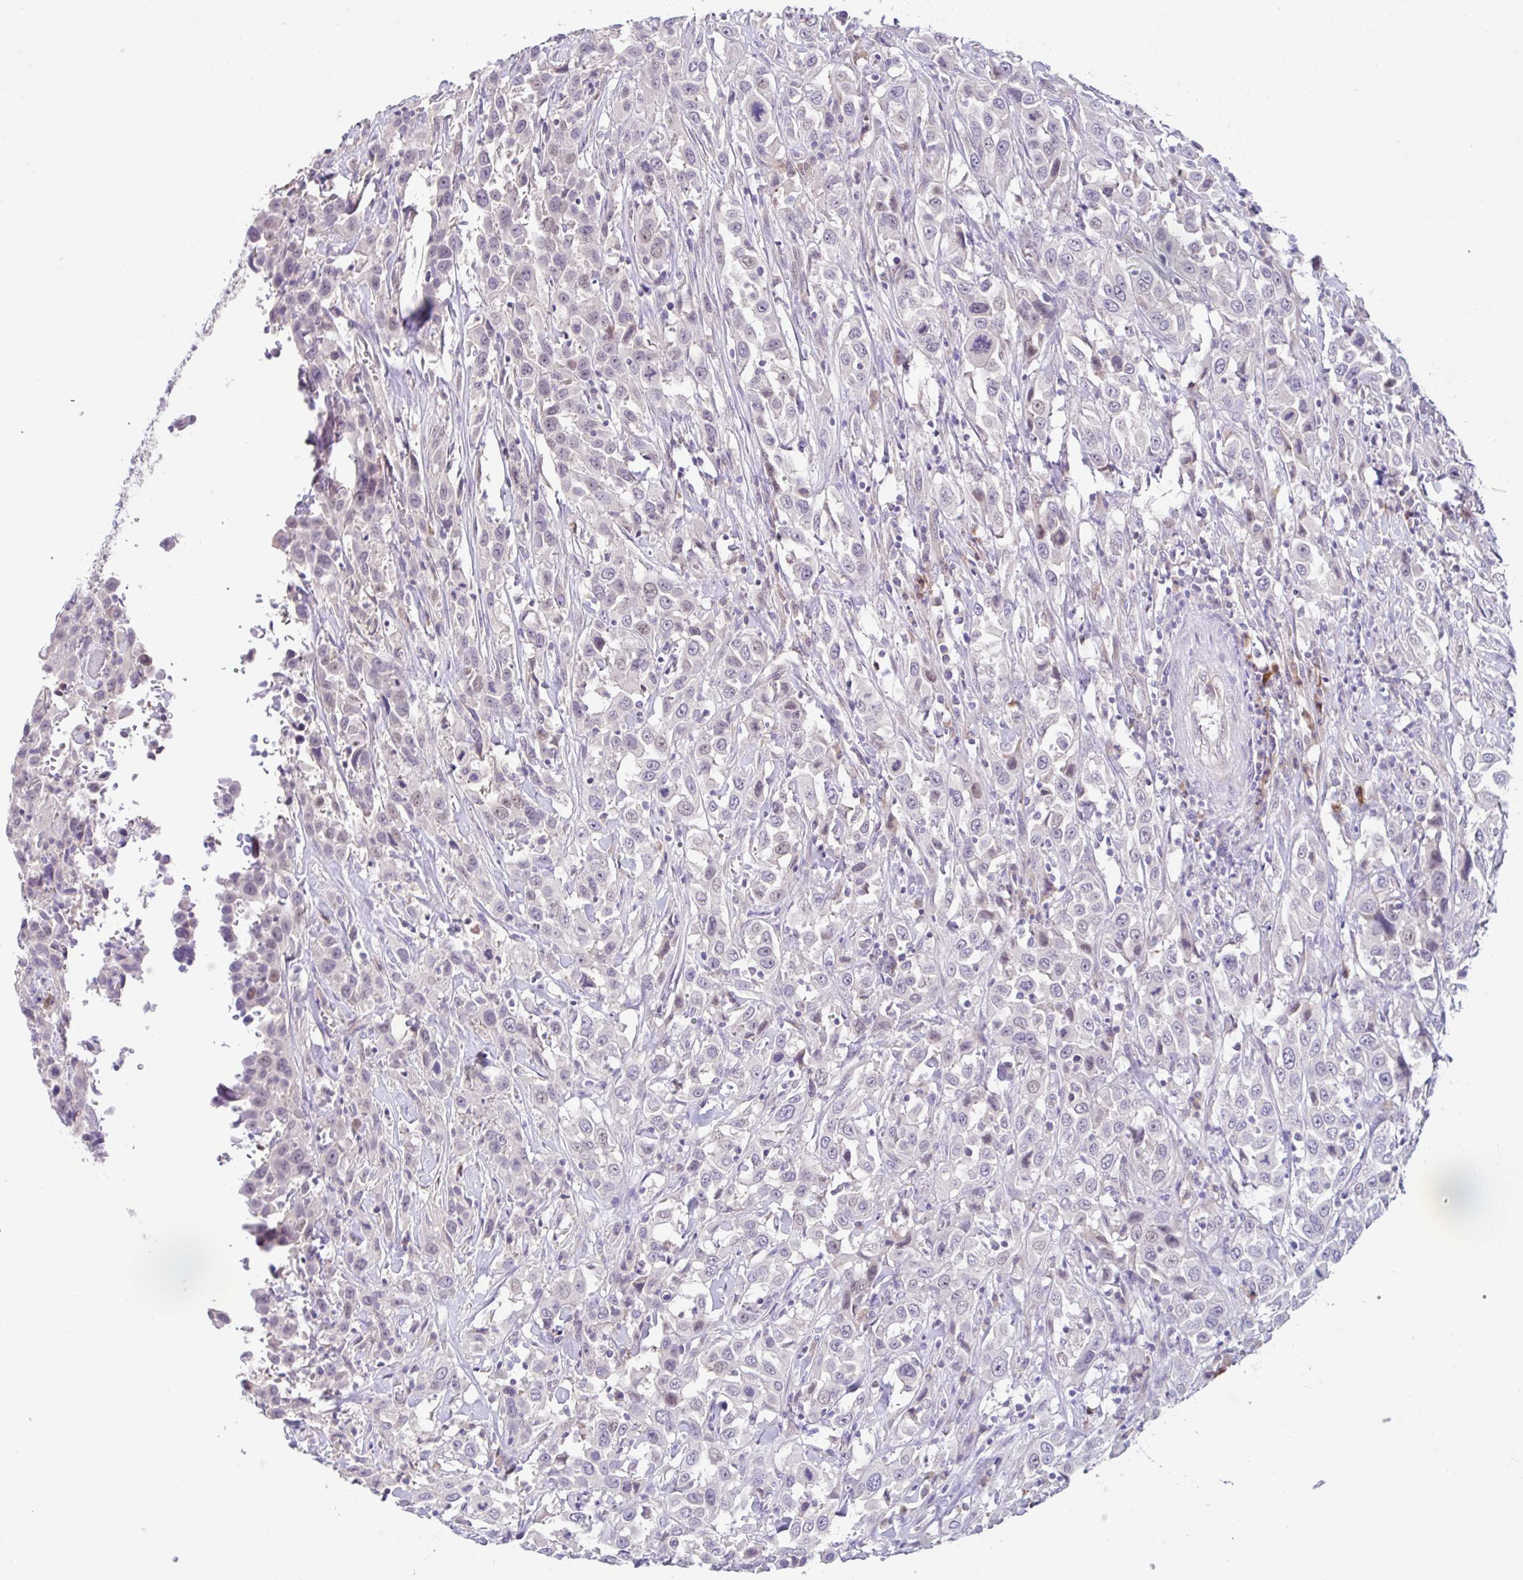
{"staining": {"intensity": "negative", "quantity": "none", "location": "none"}, "tissue": "urothelial cancer", "cell_type": "Tumor cells", "image_type": "cancer", "snomed": [{"axis": "morphology", "description": "Urothelial carcinoma, High grade"}, {"axis": "topography", "description": "Urinary bladder"}], "caption": "Immunohistochemistry (IHC) photomicrograph of neoplastic tissue: human urothelial cancer stained with DAB (3,3'-diaminobenzidine) shows no significant protein expression in tumor cells.", "gene": "NT5C1B", "patient": {"sex": "male", "age": 61}}